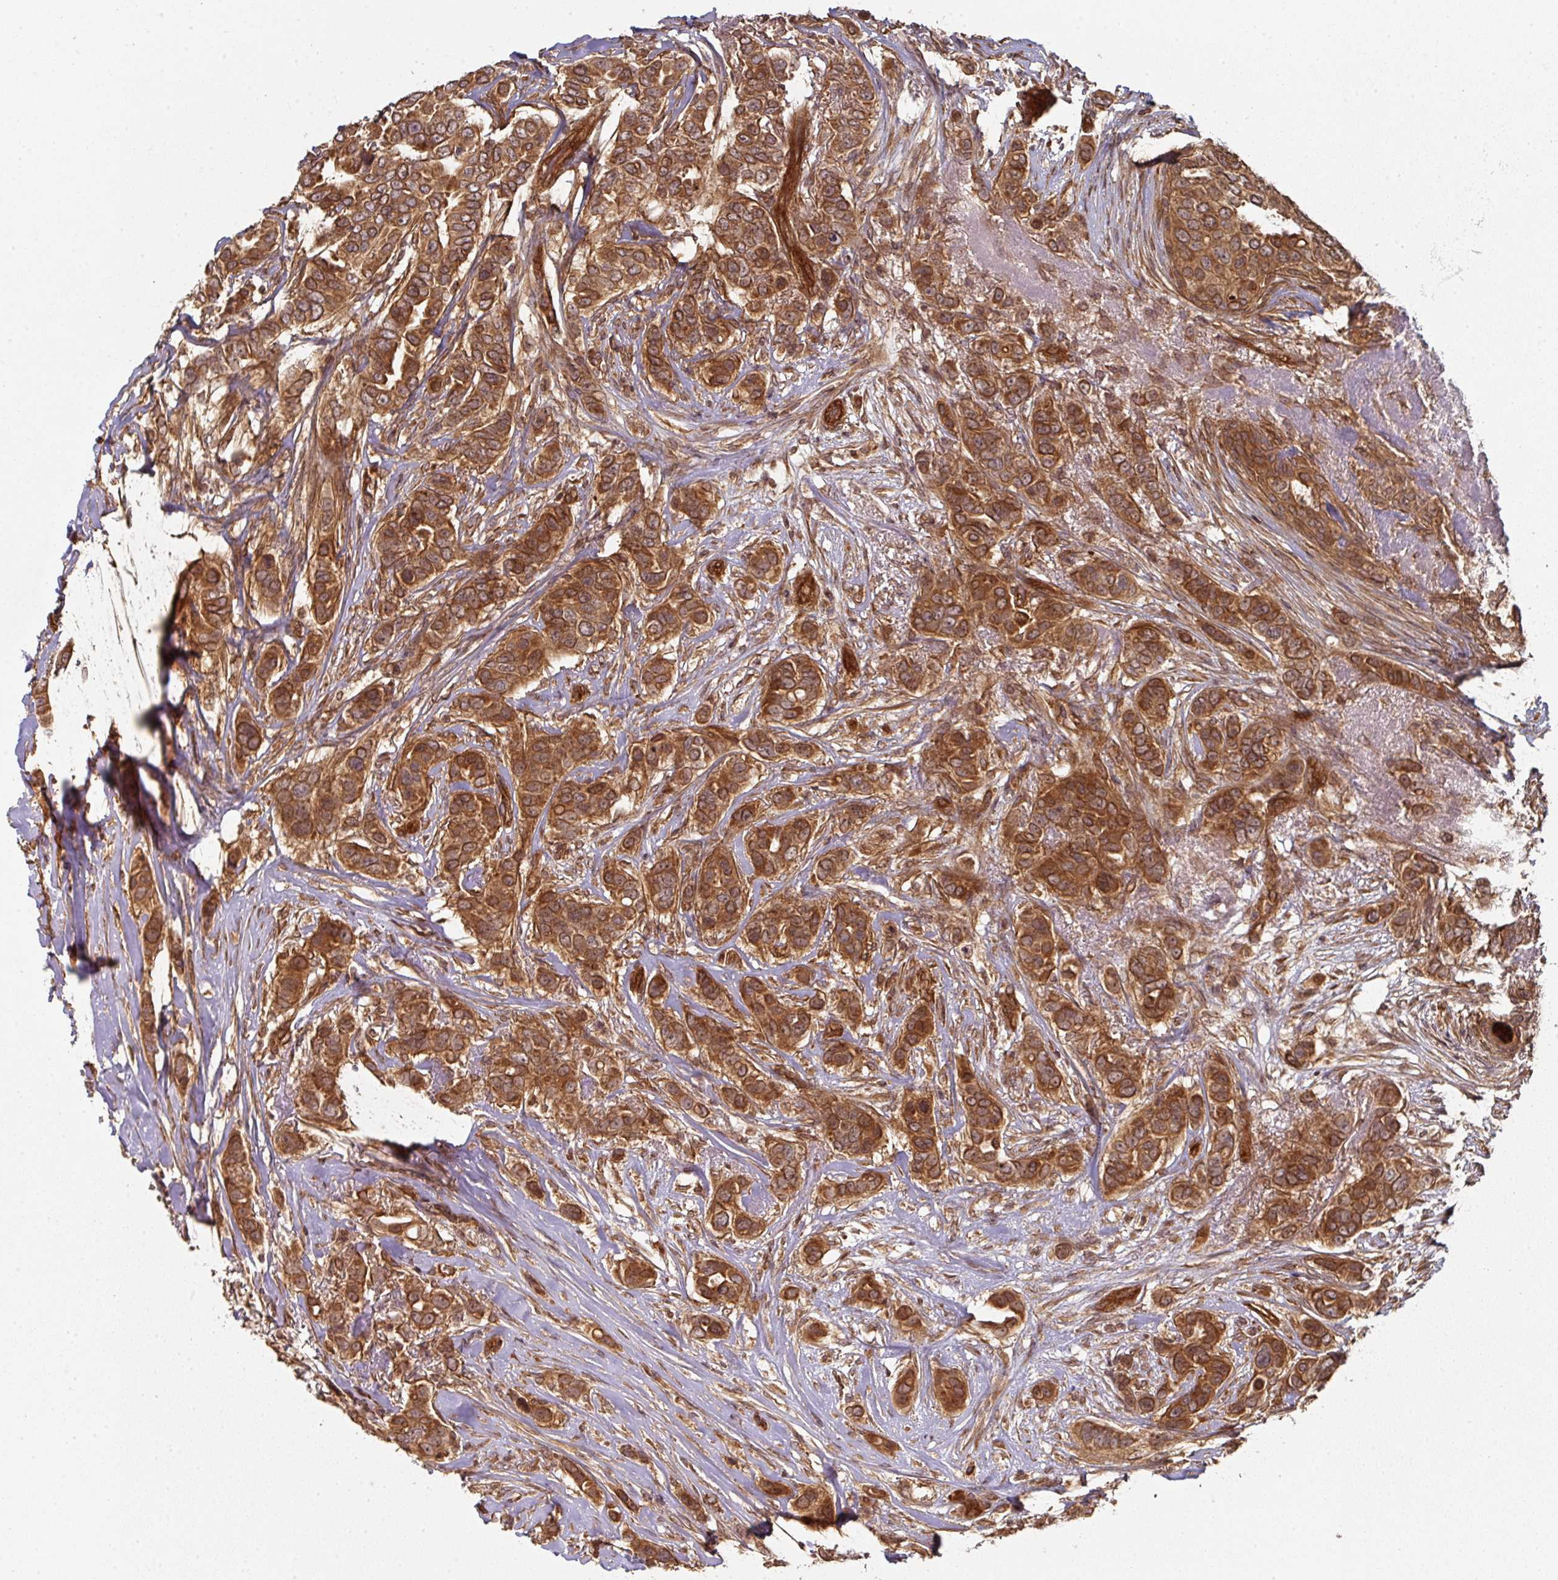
{"staining": {"intensity": "strong", "quantity": ">75%", "location": "cytoplasmic/membranous"}, "tissue": "breast cancer", "cell_type": "Tumor cells", "image_type": "cancer", "snomed": [{"axis": "morphology", "description": "Lobular carcinoma"}, {"axis": "topography", "description": "Breast"}], "caption": "Lobular carcinoma (breast) stained with DAB IHC displays high levels of strong cytoplasmic/membranous staining in about >75% of tumor cells.", "gene": "EIF4EBP2", "patient": {"sex": "female", "age": 51}}